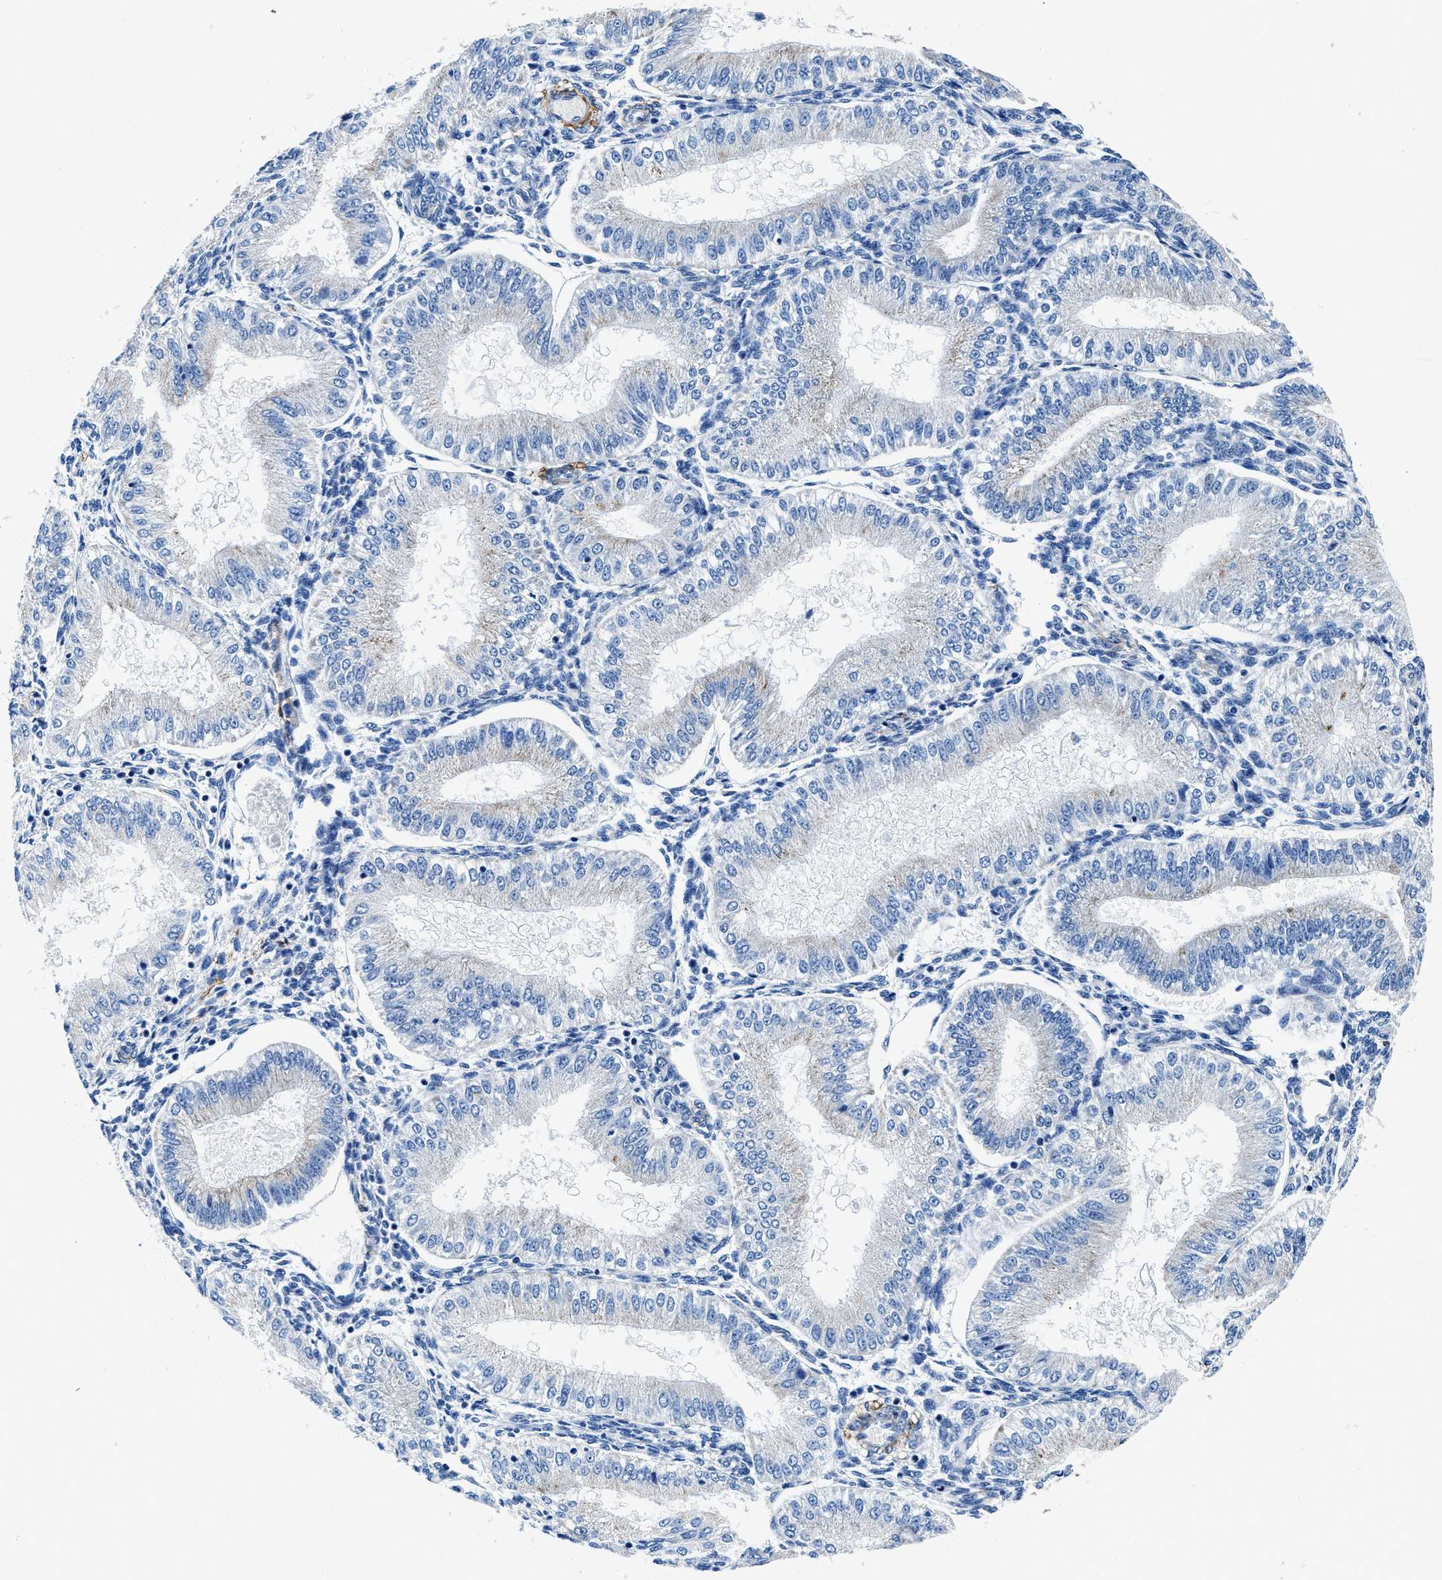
{"staining": {"intensity": "negative", "quantity": "none", "location": "none"}, "tissue": "endometrium", "cell_type": "Cells in endometrial stroma", "image_type": "normal", "snomed": [{"axis": "morphology", "description": "Normal tissue, NOS"}, {"axis": "topography", "description": "Endometrium"}], "caption": "The micrograph displays no staining of cells in endometrial stroma in benign endometrium. (Stains: DAB (3,3'-diaminobenzidine) immunohistochemistry (IHC) with hematoxylin counter stain, Microscopy: brightfield microscopy at high magnification).", "gene": "TEX261", "patient": {"sex": "female", "age": 39}}